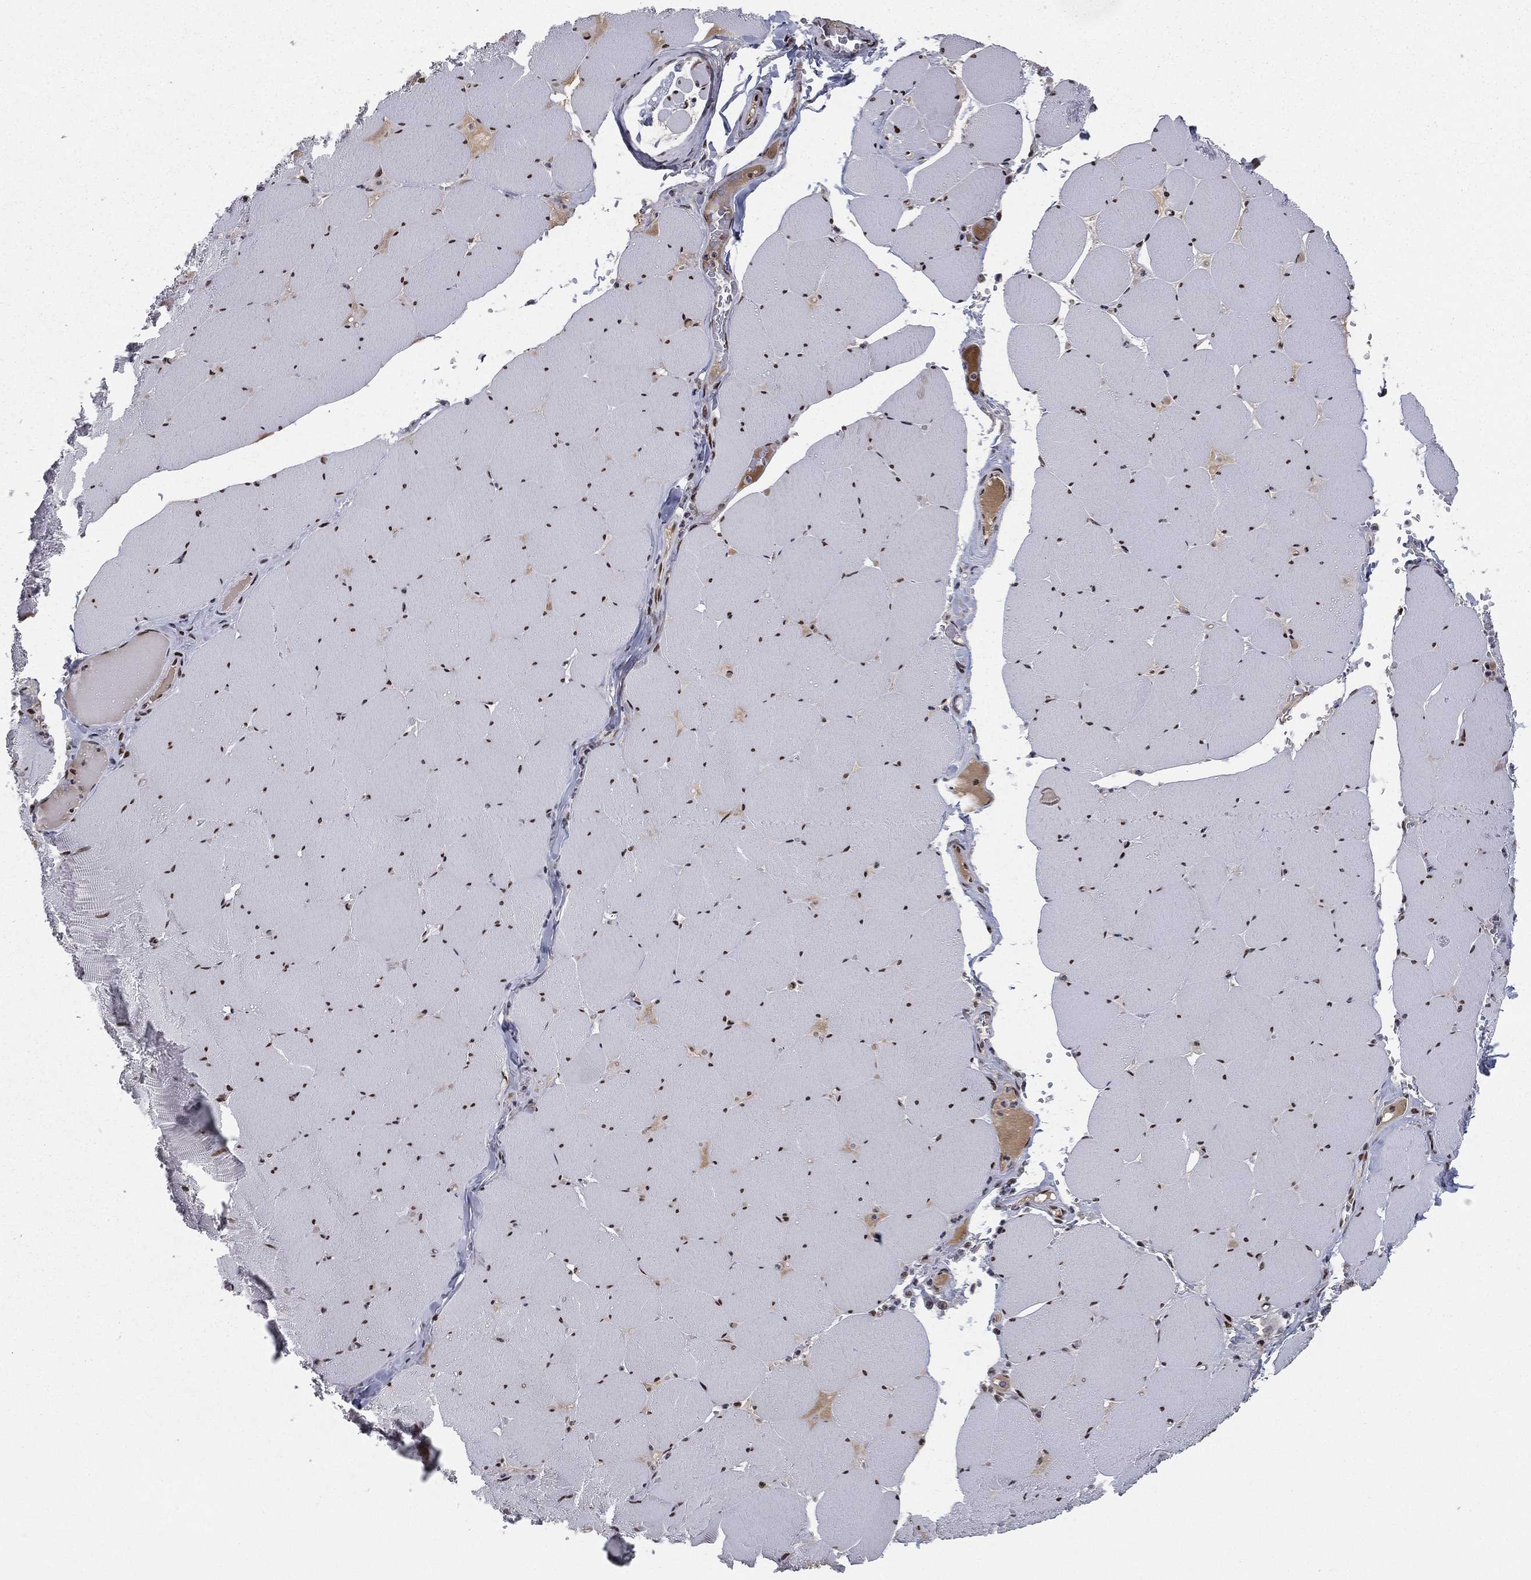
{"staining": {"intensity": "strong", "quantity": ">75%", "location": "nuclear"}, "tissue": "skeletal muscle", "cell_type": "Myocytes", "image_type": "normal", "snomed": [{"axis": "morphology", "description": "Normal tissue, NOS"}, {"axis": "morphology", "description": "Malignant melanoma, Metastatic site"}, {"axis": "topography", "description": "Skeletal muscle"}], "caption": "Protein expression analysis of normal skeletal muscle exhibits strong nuclear staining in about >75% of myocytes.", "gene": "RTF1", "patient": {"sex": "male", "age": 50}}